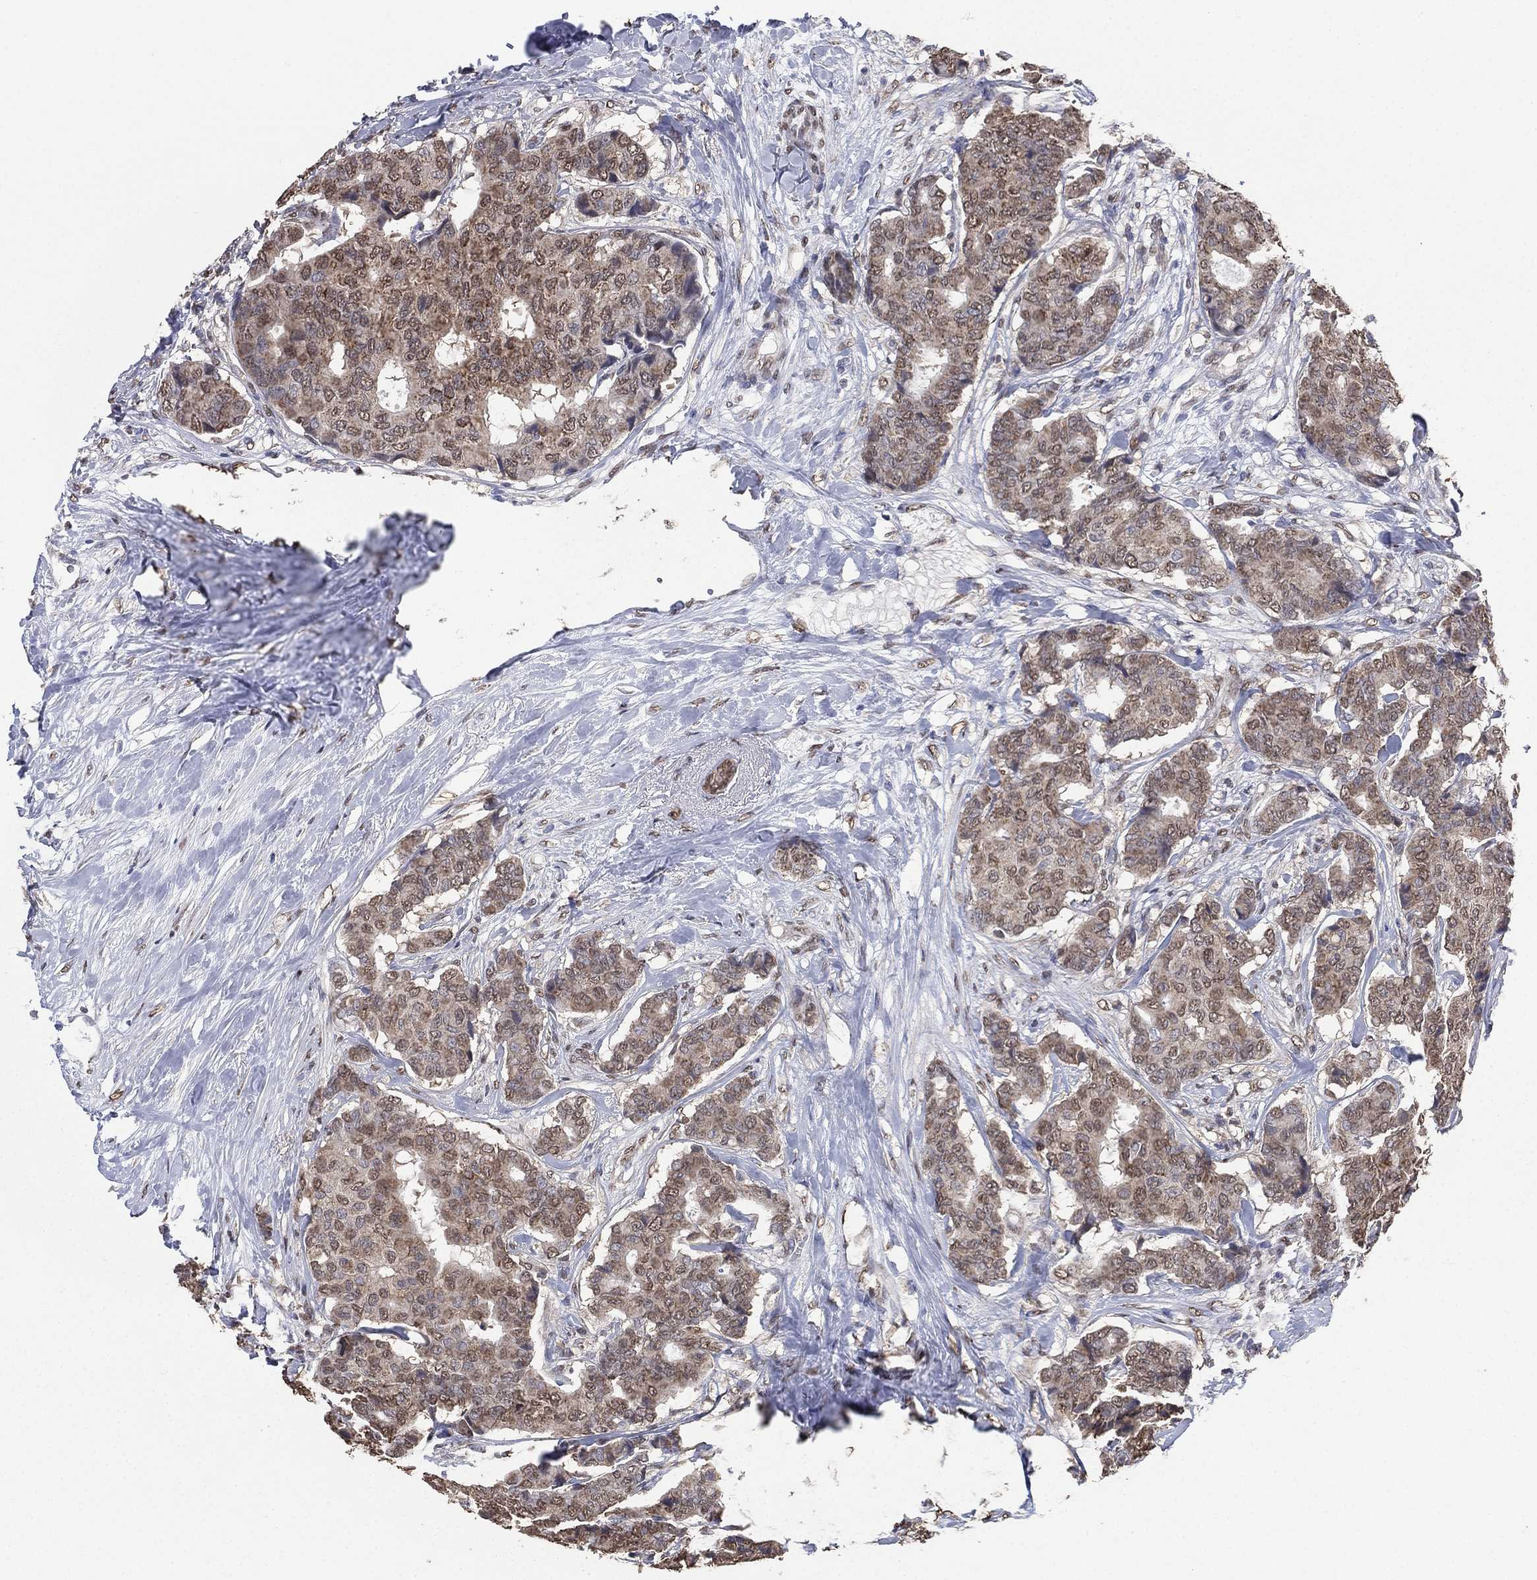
{"staining": {"intensity": "weak", "quantity": ">75%", "location": "cytoplasmic/membranous,nuclear"}, "tissue": "breast cancer", "cell_type": "Tumor cells", "image_type": "cancer", "snomed": [{"axis": "morphology", "description": "Duct carcinoma"}, {"axis": "topography", "description": "Breast"}], "caption": "A brown stain shows weak cytoplasmic/membranous and nuclear positivity of a protein in human breast cancer tumor cells.", "gene": "ALDH7A1", "patient": {"sex": "female", "age": 75}}